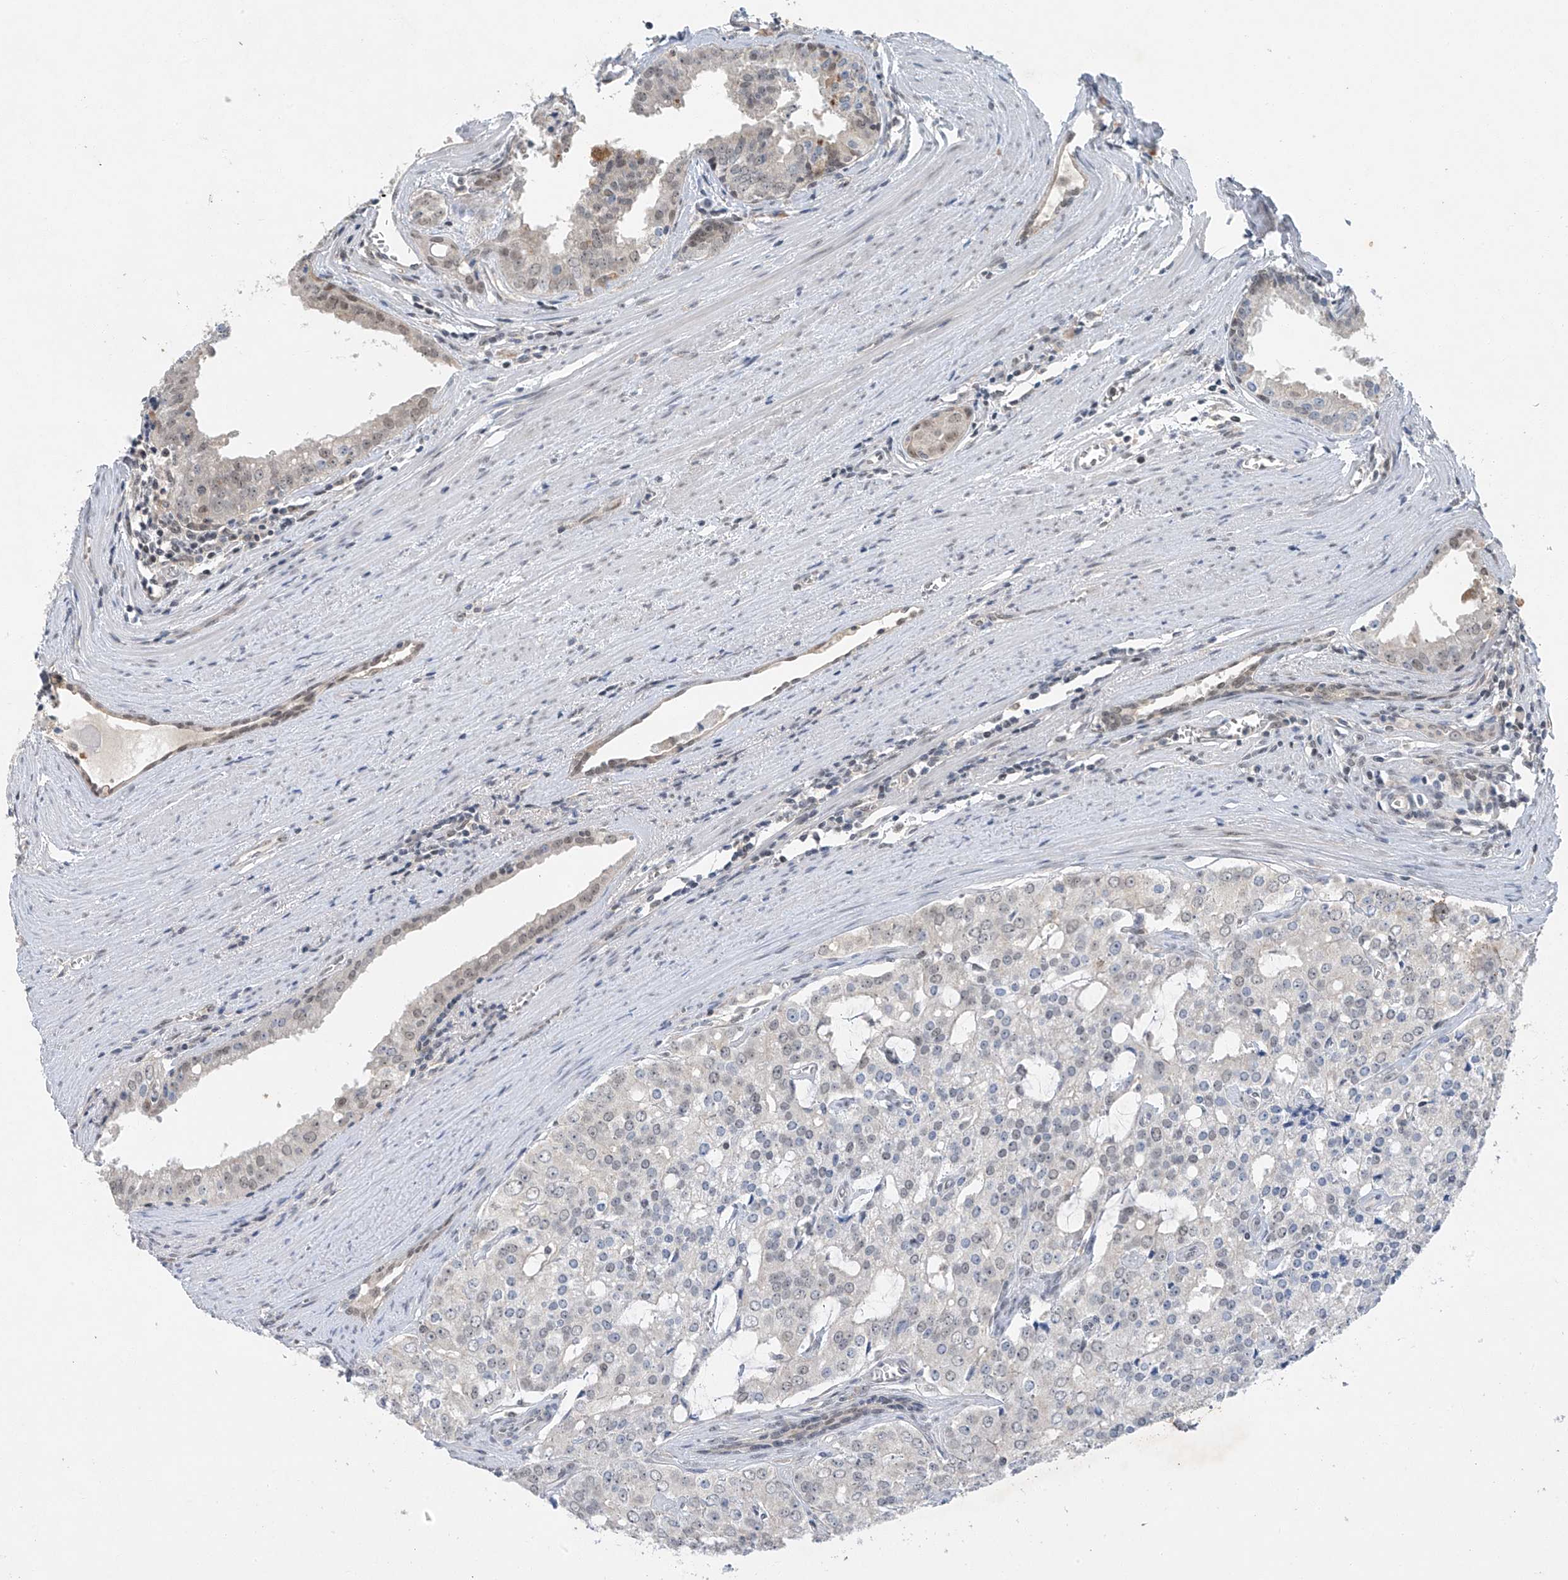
{"staining": {"intensity": "negative", "quantity": "none", "location": "none"}, "tissue": "prostate cancer", "cell_type": "Tumor cells", "image_type": "cancer", "snomed": [{"axis": "morphology", "description": "Adenocarcinoma, High grade"}, {"axis": "topography", "description": "Prostate"}], "caption": "A histopathology image of human prostate adenocarcinoma (high-grade) is negative for staining in tumor cells.", "gene": "TAF8", "patient": {"sex": "male", "age": 68}}